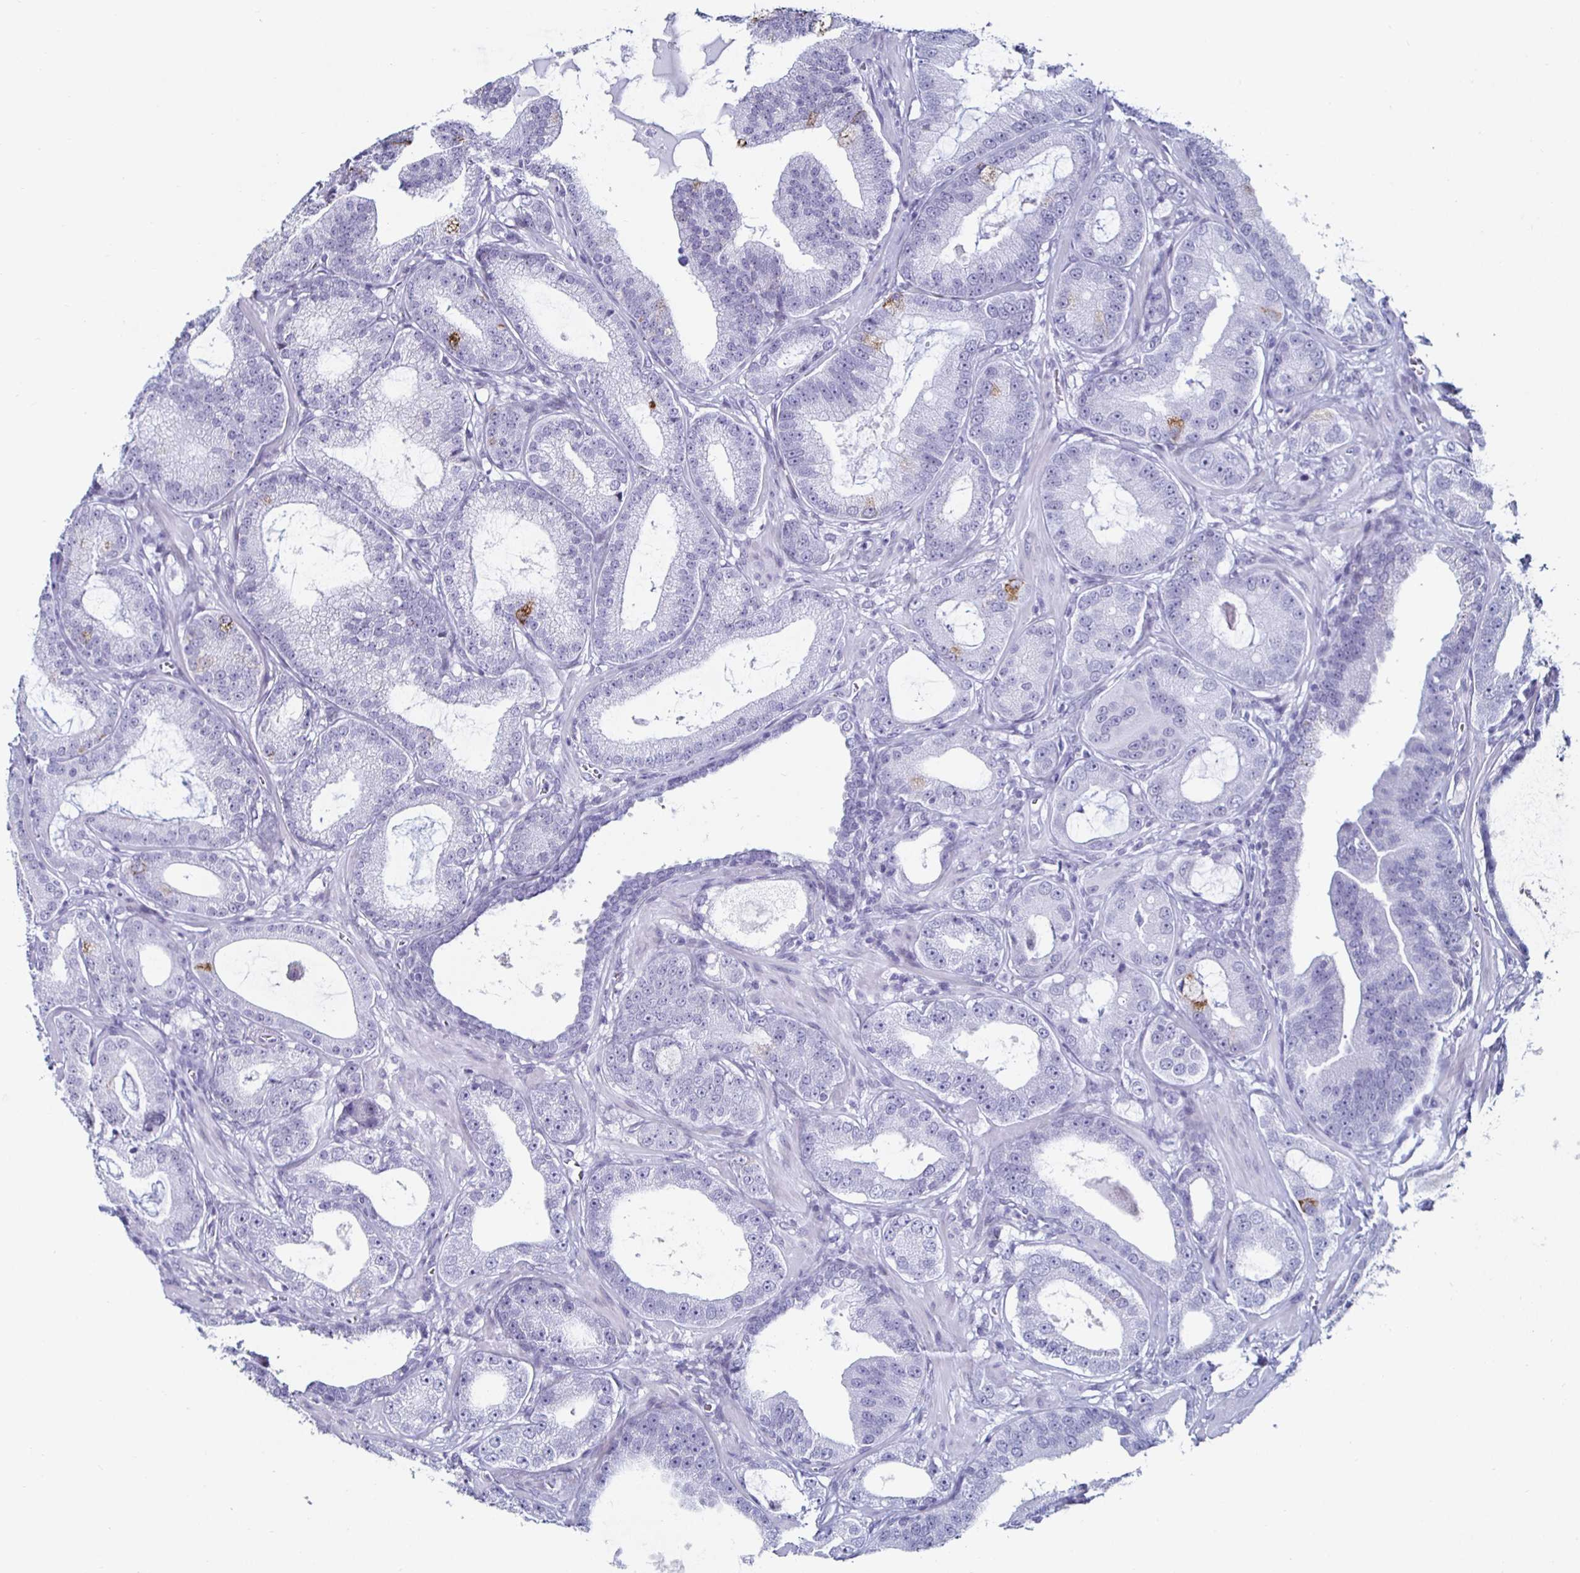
{"staining": {"intensity": "negative", "quantity": "none", "location": "none"}, "tissue": "prostate cancer", "cell_type": "Tumor cells", "image_type": "cancer", "snomed": [{"axis": "morphology", "description": "Adenocarcinoma, High grade"}, {"axis": "topography", "description": "Prostate"}], "caption": "This is an immunohistochemistry (IHC) photomicrograph of human adenocarcinoma (high-grade) (prostate). There is no expression in tumor cells.", "gene": "KRT4", "patient": {"sex": "male", "age": 65}}